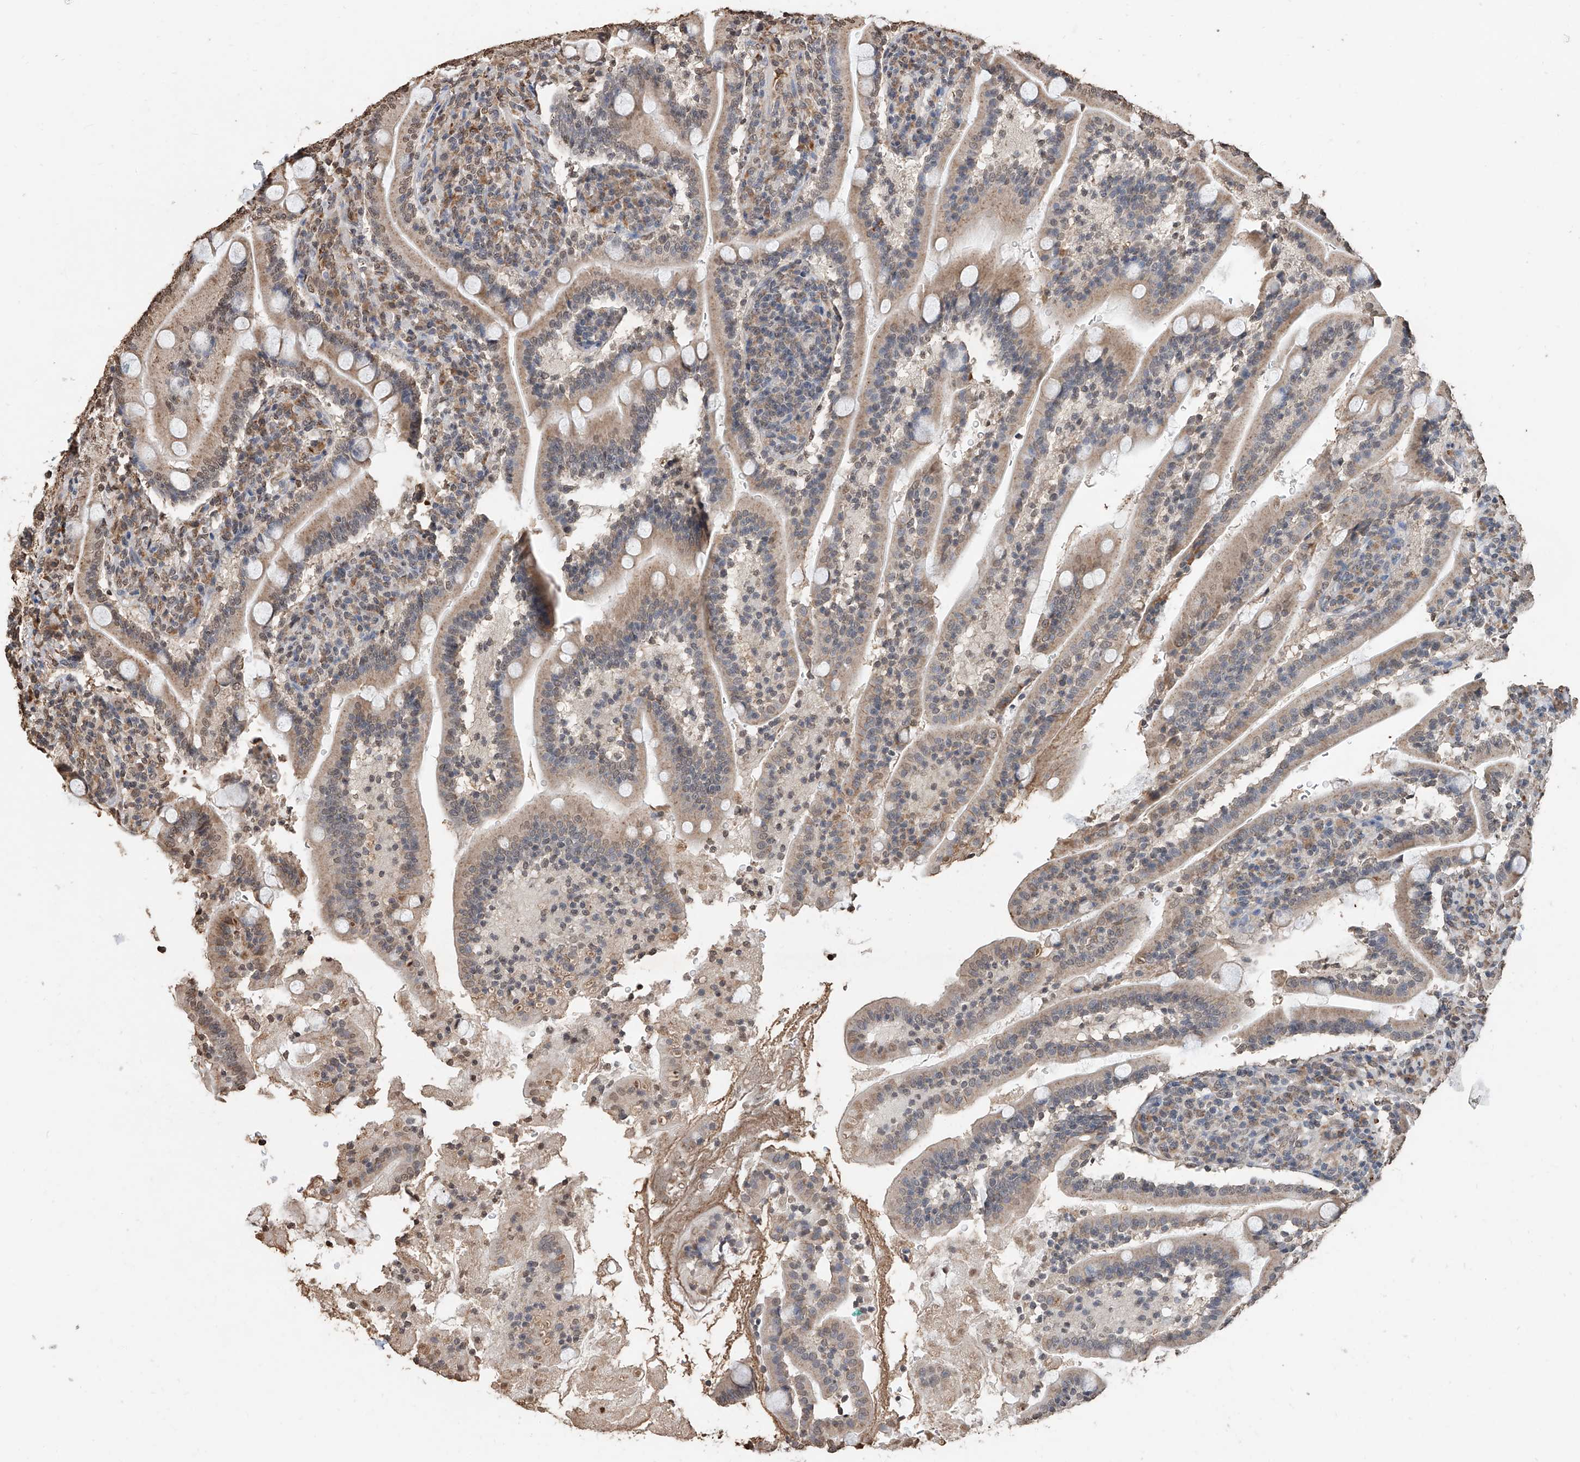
{"staining": {"intensity": "weak", "quantity": ">75%", "location": "cytoplasmic/membranous,nuclear"}, "tissue": "duodenum", "cell_type": "Glandular cells", "image_type": "normal", "snomed": [{"axis": "morphology", "description": "Normal tissue, NOS"}, {"axis": "topography", "description": "Duodenum"}], "caption": "The photomicrograph shows staining of unremarkable duodenum, revealing weak cytoplasmic/membranous,nuclear protein staining (brown color) within glandular cells. Nuclei are stained in blue.", "gene": "RP9", "patient": {"sex": "male", "age": 35}}